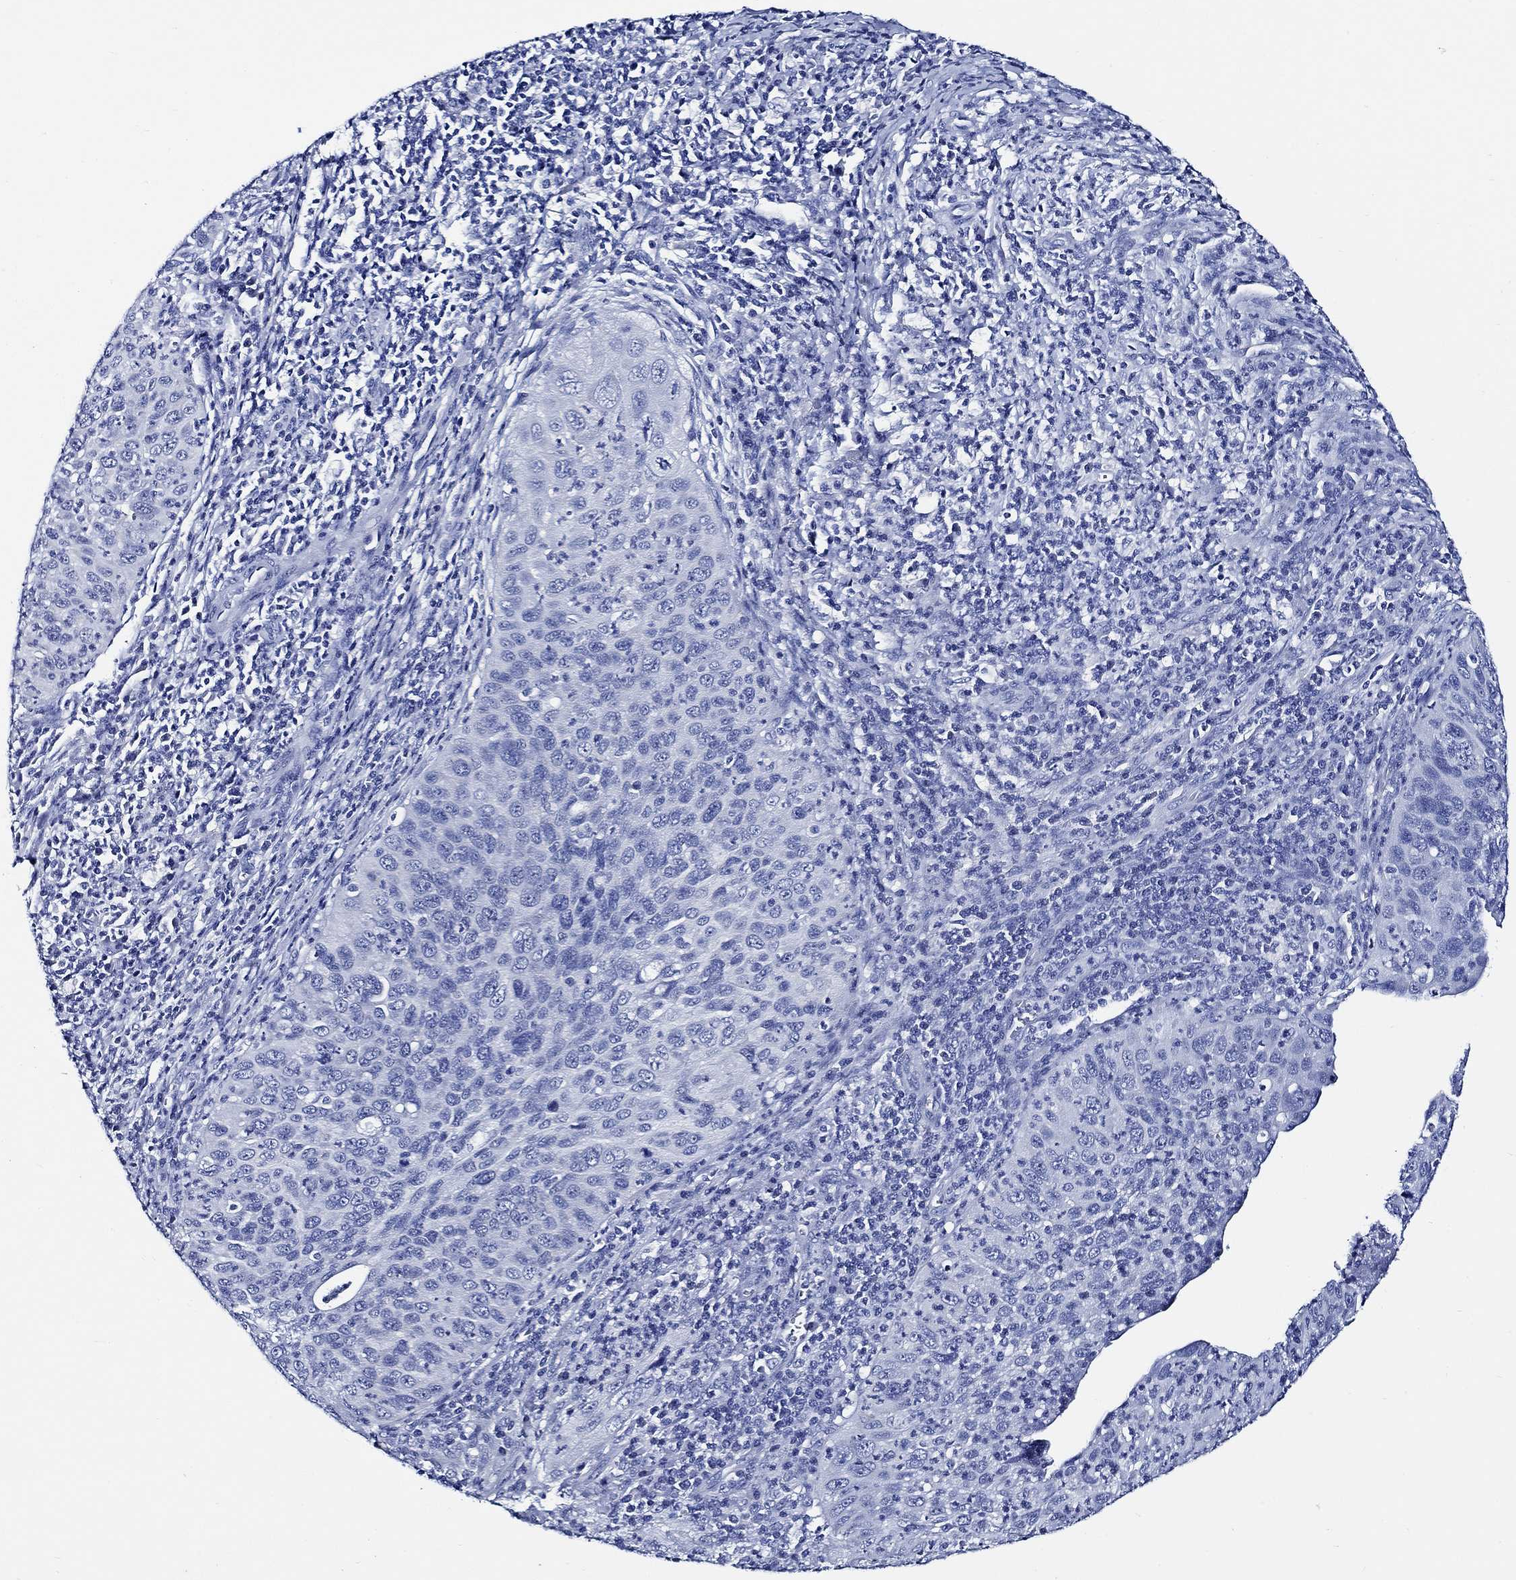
{"staining": {"intensity": "negative", "quantity": "none", "location": "none"}, "tissue": "cervical cancer", "cell_type": "Tumor cells", "image_type": "cancer", "snomed": [{"axis": "morphology", "description": "Squamous cell carcinoma, NOS"}, {"axis": "topography", "description": "Cervix"}], "caption": "Human cervical cancer stained for a protein using immunohistochemistry (IHC) displays no expression in tumor cells.", "gene": "WDR62", "patient": {"sex": "female", "age": 26}}